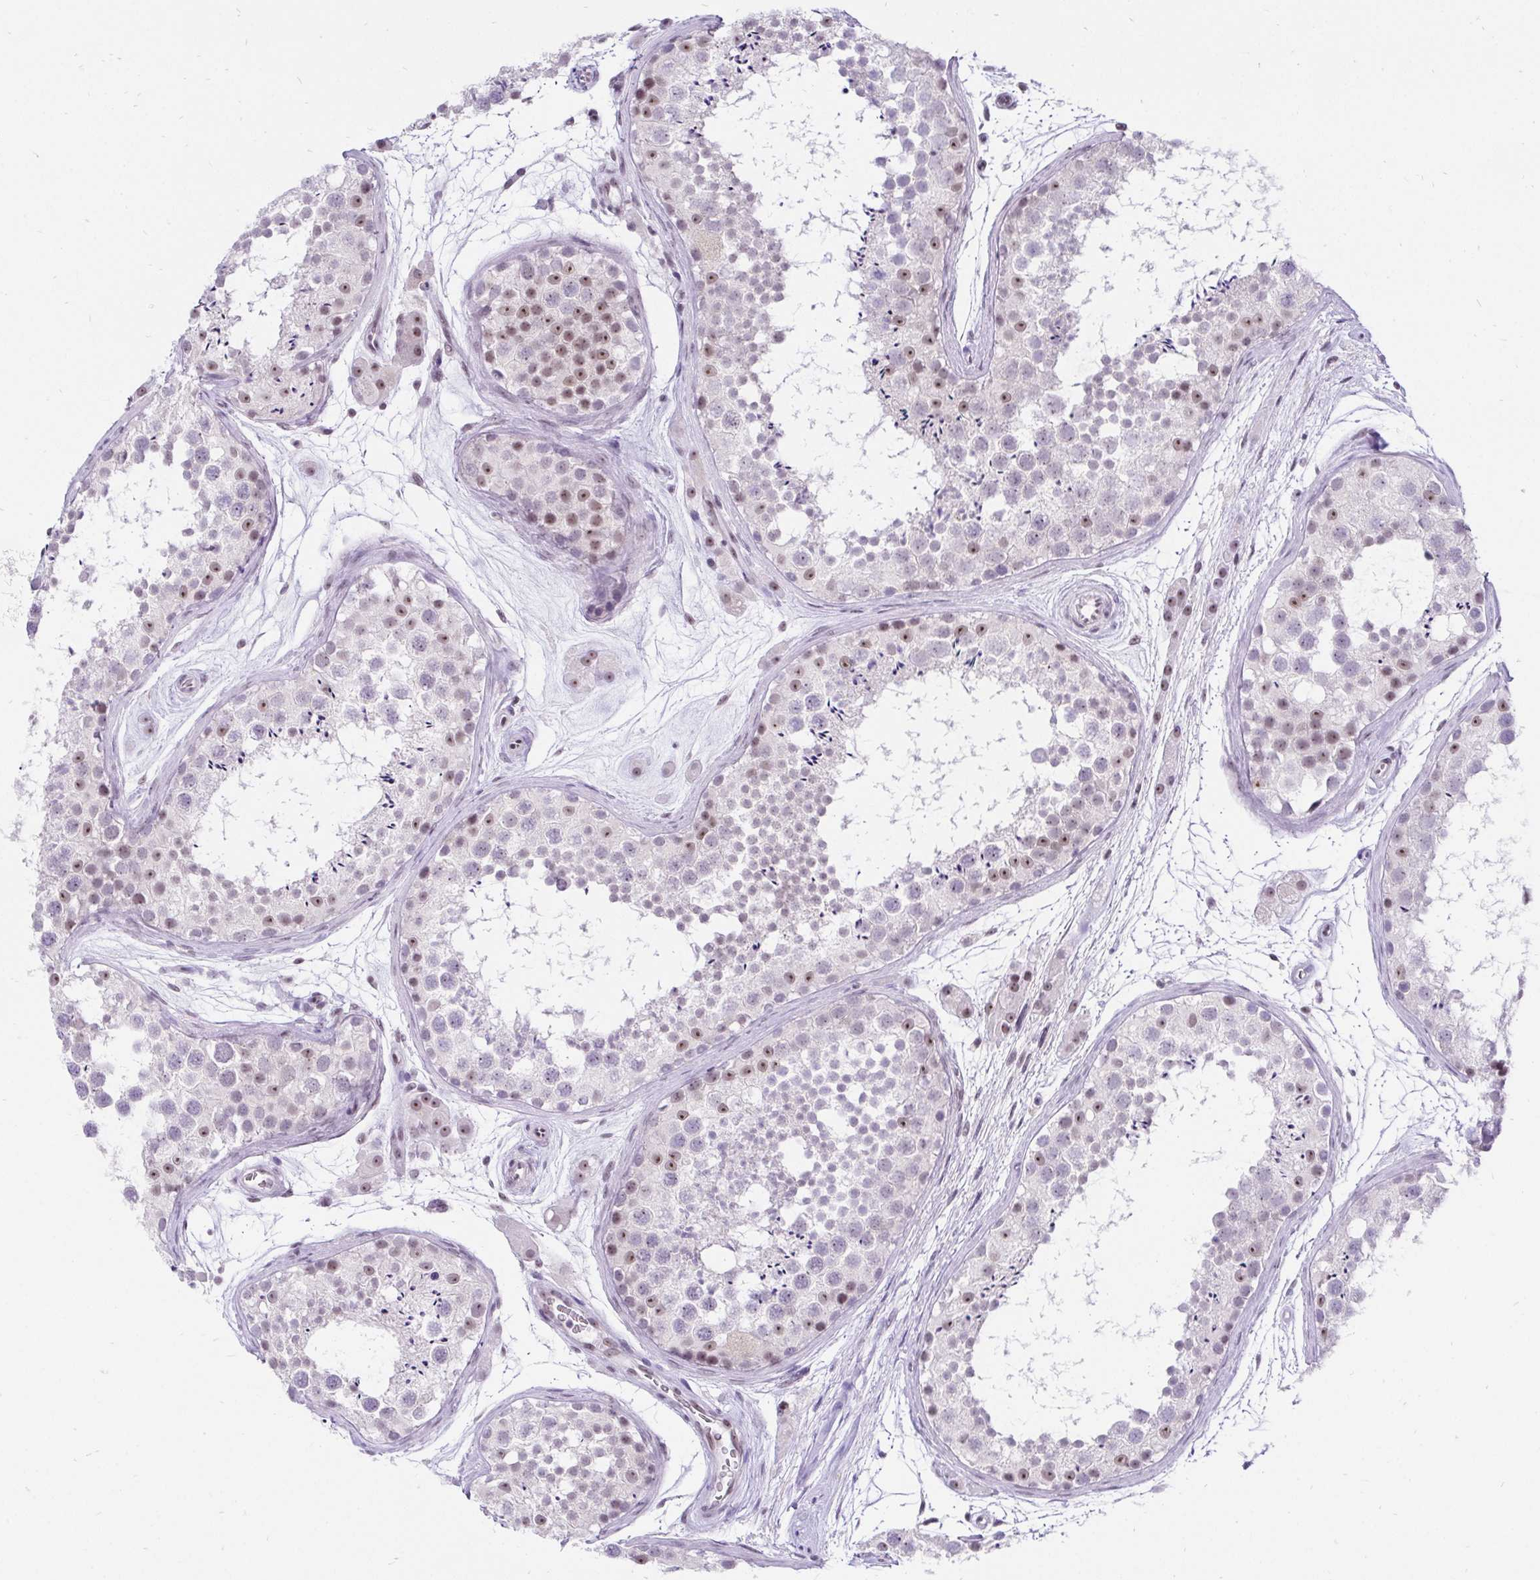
{"staining": {"intensity": "moderate", "quantity": "<25%", "location": "nuclear"}, "tissue": "testis", "cell_type": "Cells in seminiferous ducts", "image_type": "normal", "snomed": [{"axis": "morphology", "description": "Normal tissue, NOS"}, {"axis": "topography", "description": "Testis"}], "caption": "Immunohistochemical staining of unremarkable testis demonstrates <25% levels of moderate nuclear protein expression in approximately <25% of cells in seminiferous ducts. (brown staining indicates protein expression, while blue staining denotes nuclei).", "gene": "ZNF860", "patient": {"sex": "male", "age": 41}}